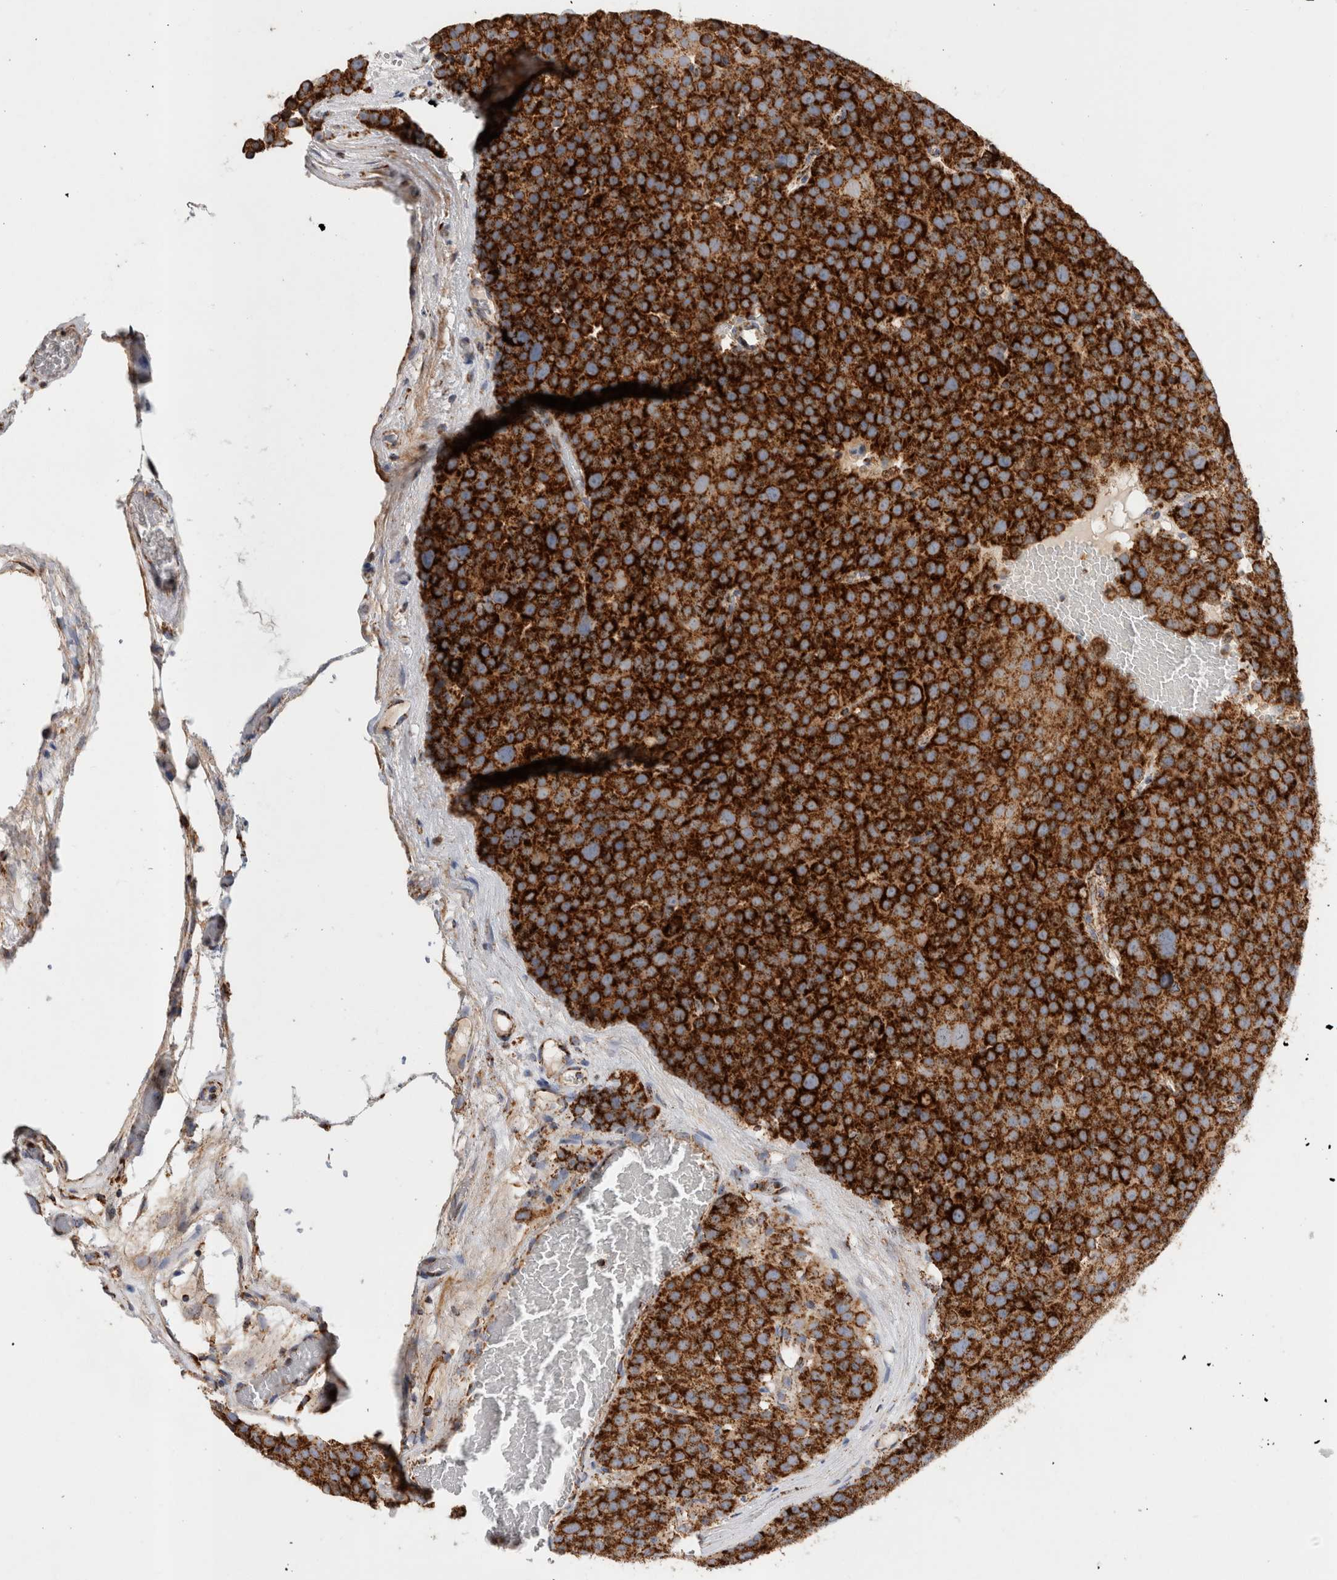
{"staining": {"intensity": "strong", "quantity": ">75%", "location": "cytoplasmic/membranous"}, "tissue": "testis cancer", "cell_type": "Tumor cells", "image_type": "cancer", "snomed": [{"axis": "morphology", "description": "Seminoma, NOS"}, {"axis": "topography", "description": "Testis"}], "caption": "Immunohistochemistry (IHC) of human testis cancer (seminoma) displays high levels of strong cytoplasmic/membranous staining in about >75% of tumor cells.", "gene": "IARS2", "patient": {"sex": "male", "age": 71}}